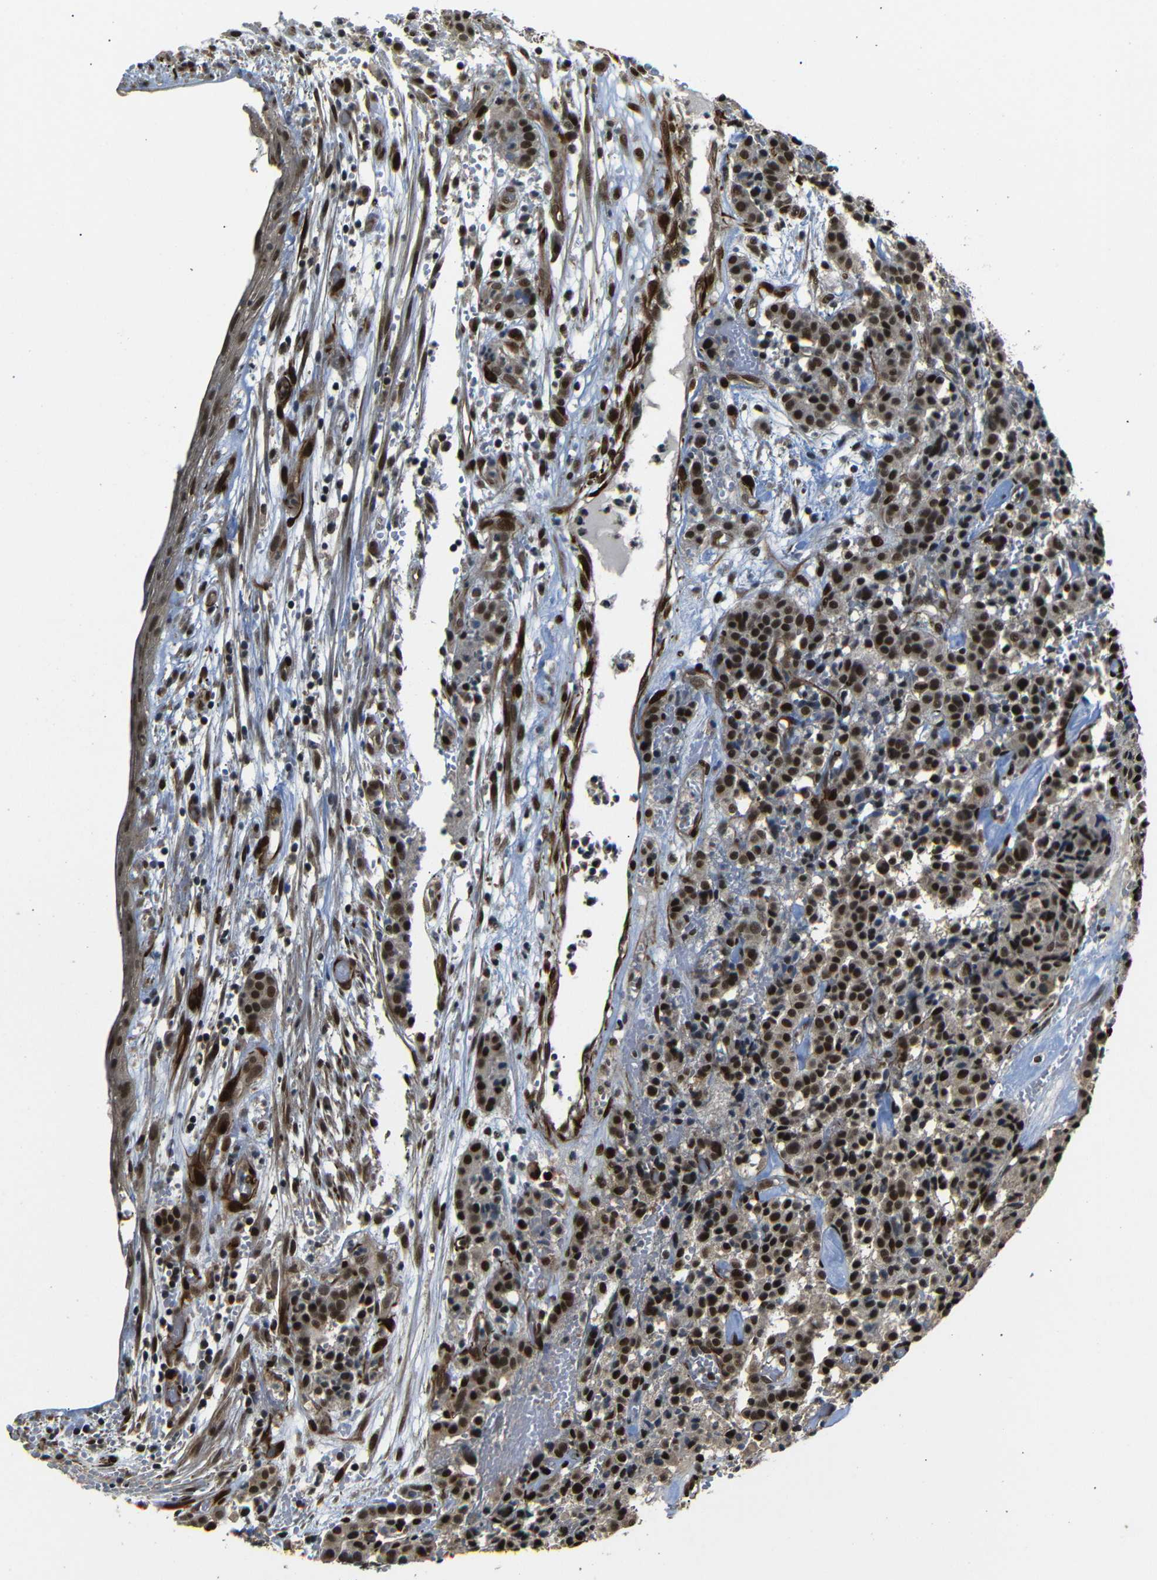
{"staining": {"intensity": "strong", "quantity": ">75%", "location": "nuclear"}, "tissue": "carcinoid", "cell_type": "Tumor cells", "image_type": "cancer", "snomed": [{"axis": "morphology", "description": "Carcinoid, malignant, NOS"}, {"axis": "topography", "description": "Lung"}], "caption": "Immunohistochemical staining of carcinoid shows strong nuclear protein positivity in about >75% of tumor cells.", "gene": "TBX2", "patient": {"sex": "male", "age": 30}}